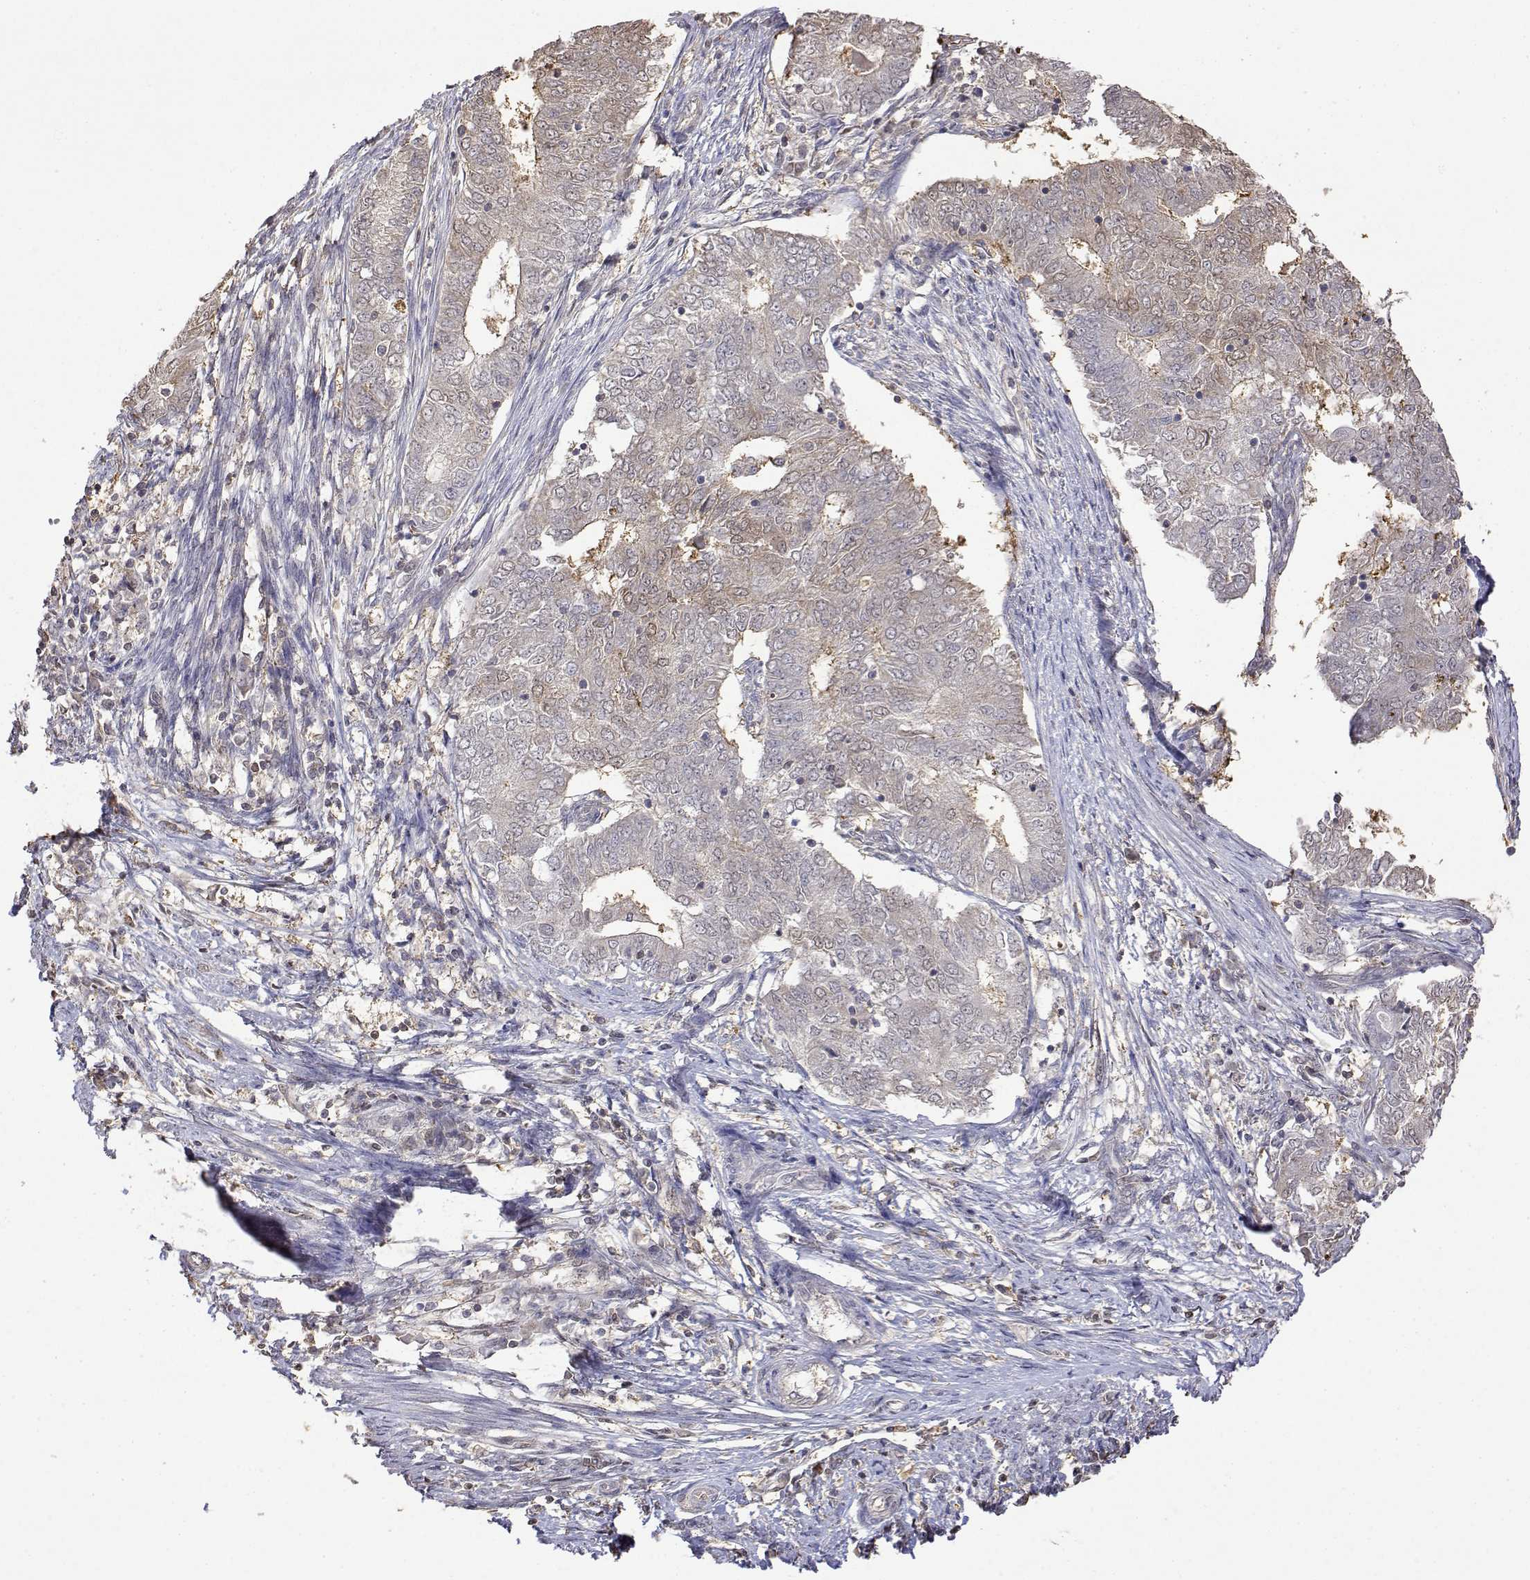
{"staining": {"intensity": "negative", "quantity": "none", "location": "none"}, "tissue": "endometrial cancer", "cell_type": "Tumor cells", "image_type": "cancer", "snomed": [{"axis": "morphology", "description": "Adenocarcinoma, NOS"}, {"axis": "topography", "description": "Endometrium"}], "caption": "High power microscopy histopathology image of an immunohistochemistry (IHC) photomicrograph of endometrial cancer, revealing no significant expression in tumor cells. The staining was performed using DAB (3,3'-diaminobenzidine) to visualize the protein expression in brown, while the nuclei were stained in blue with hematoxylin (Magnification: 20x).", "gene": "TPI1", "patient": {"sex": "female", "age": 62}}